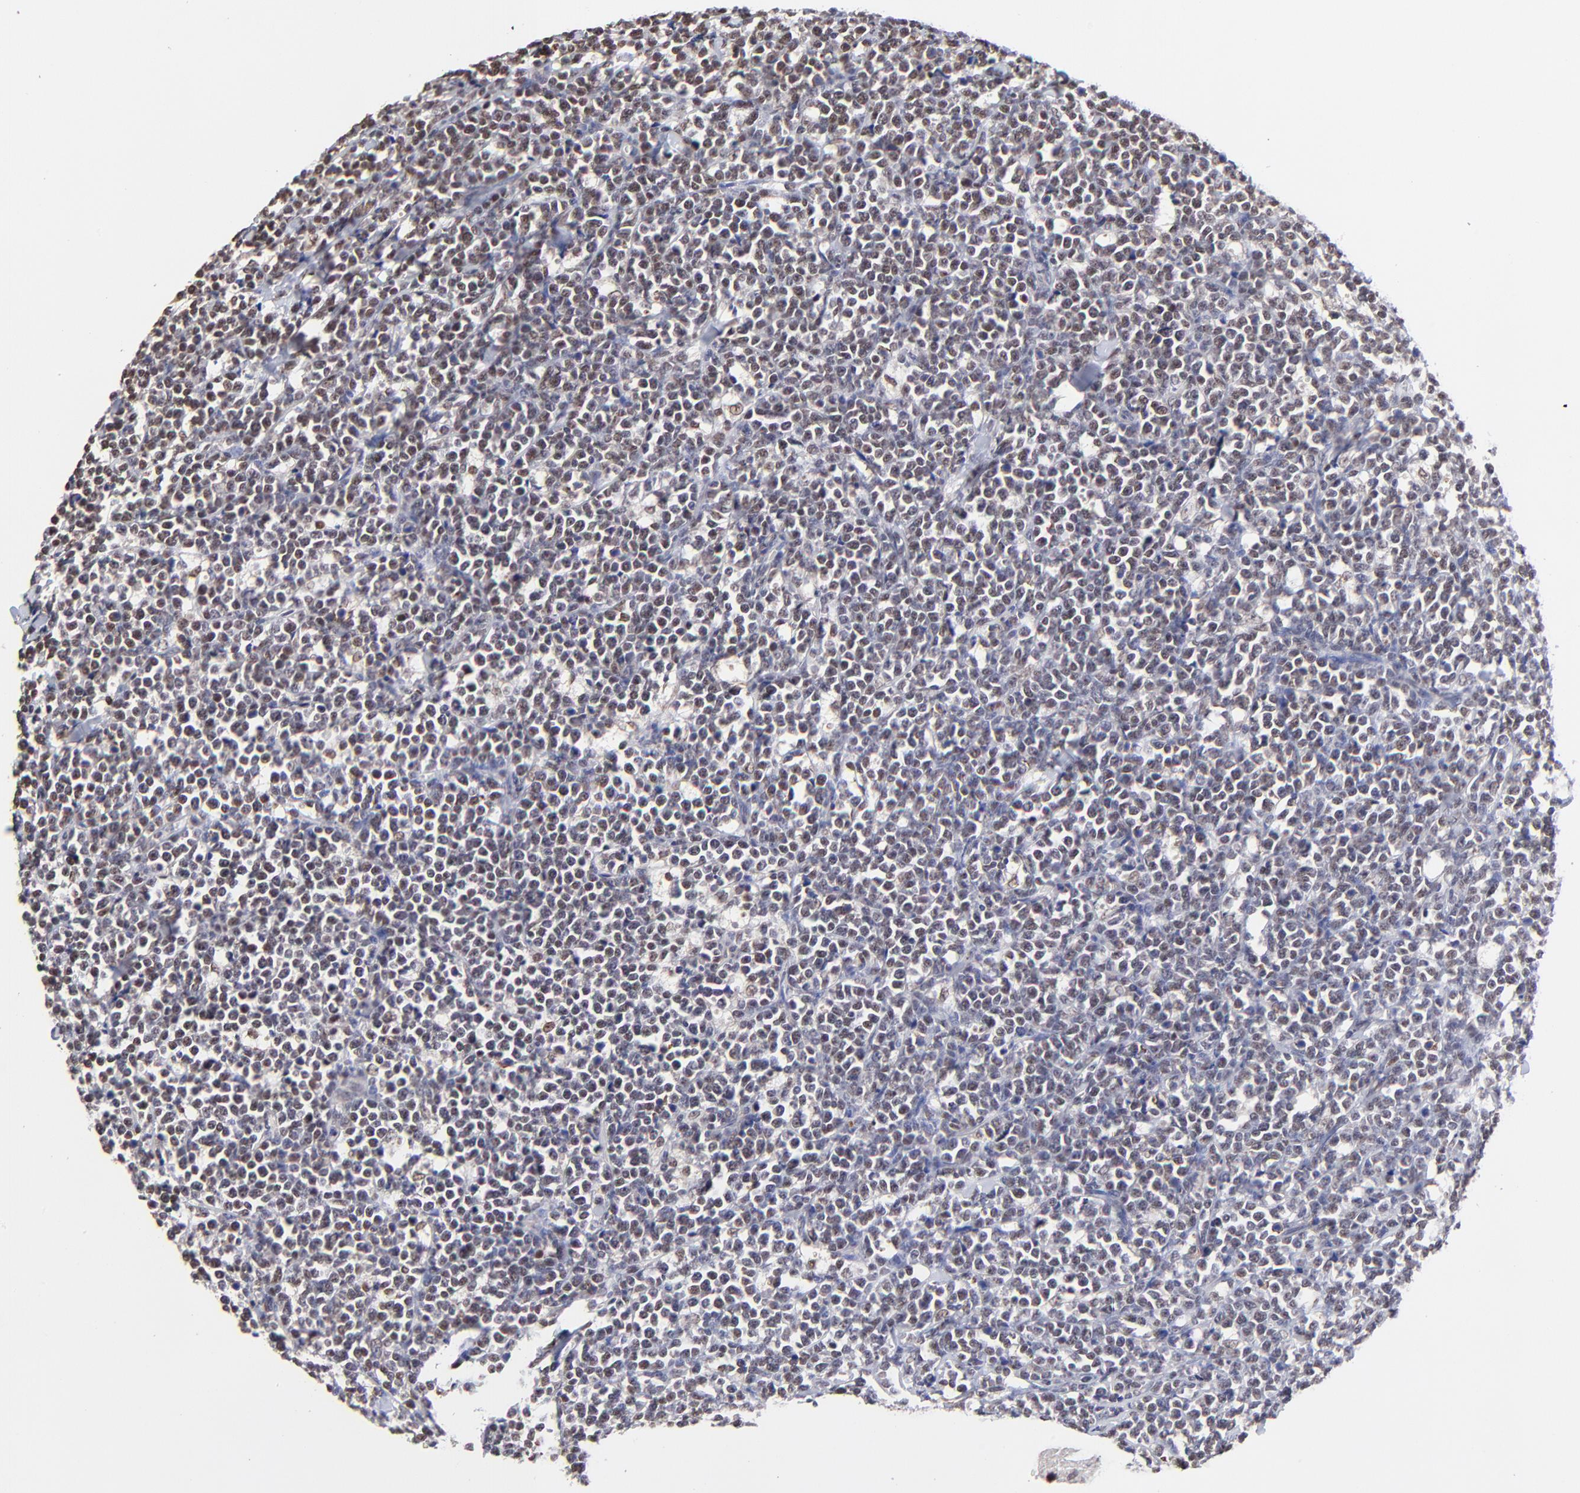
{"staining": {"intensity": "weak", "quantity": ">75%", "location": "nuclear"}, "tissue": "lymphoma", "cell_type": "Tumor cells", "image_type": "cancer", "snomed": [{"axis": "morphology", "description": "Malignant lymphoma, non-Hodgkin's type, High grade"}, {"axis": "topography", "description": "Small intestine"}, {"axis": "topography", "description": "Colon"}], "caption": "IHC image of neoplastic tissue: lymphoma stained using IHC demonstrates low levels of weak protein expression localized specifically in the nuclear of tumor cells, appearing as a nuclear brown color.", "gene": "ZNF670", "patient": {"sex": "male", "age": 8}}